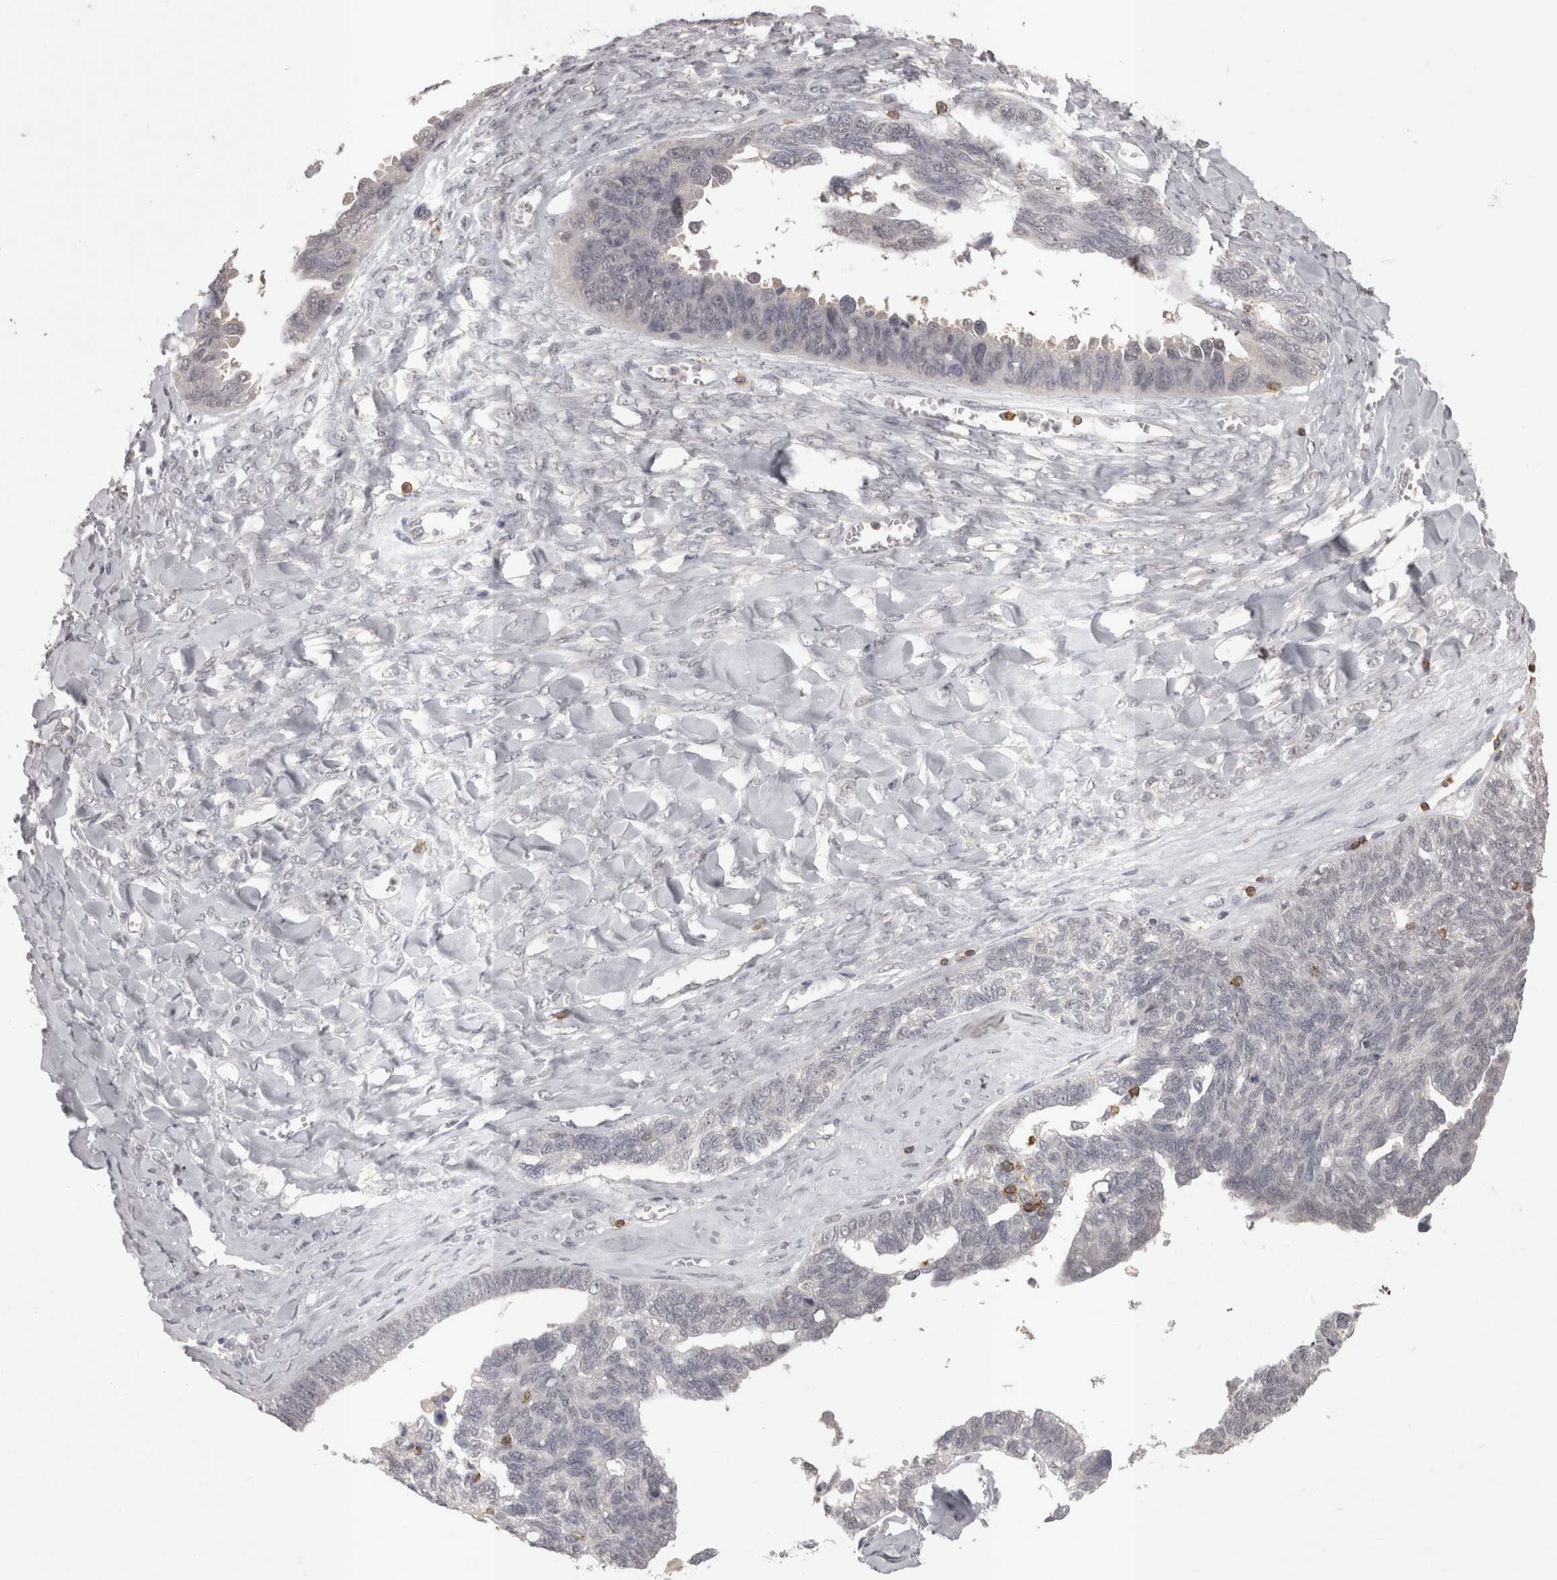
{"staining": {"intensity": "negative", "quantity": "none", "location": "none"}, "tissue": "ovarian cancer", "cell_type": "Tumor cells", "image_type": "cancer", "snomed": [{"axis": "morphology", "description": "Cystadenocarcinoma, serous, NOS"}, {"axis": "topography", "description": "Ovary"}], "caption": "Immunohistochemistry image of ovarian cancer (serous cystadenocarcinoma) stained for a protein (brown), which demonstrates no positivity in tumor cells.", "gene": "SKAP1", "patient": {"sex": "female", "age": 79}}